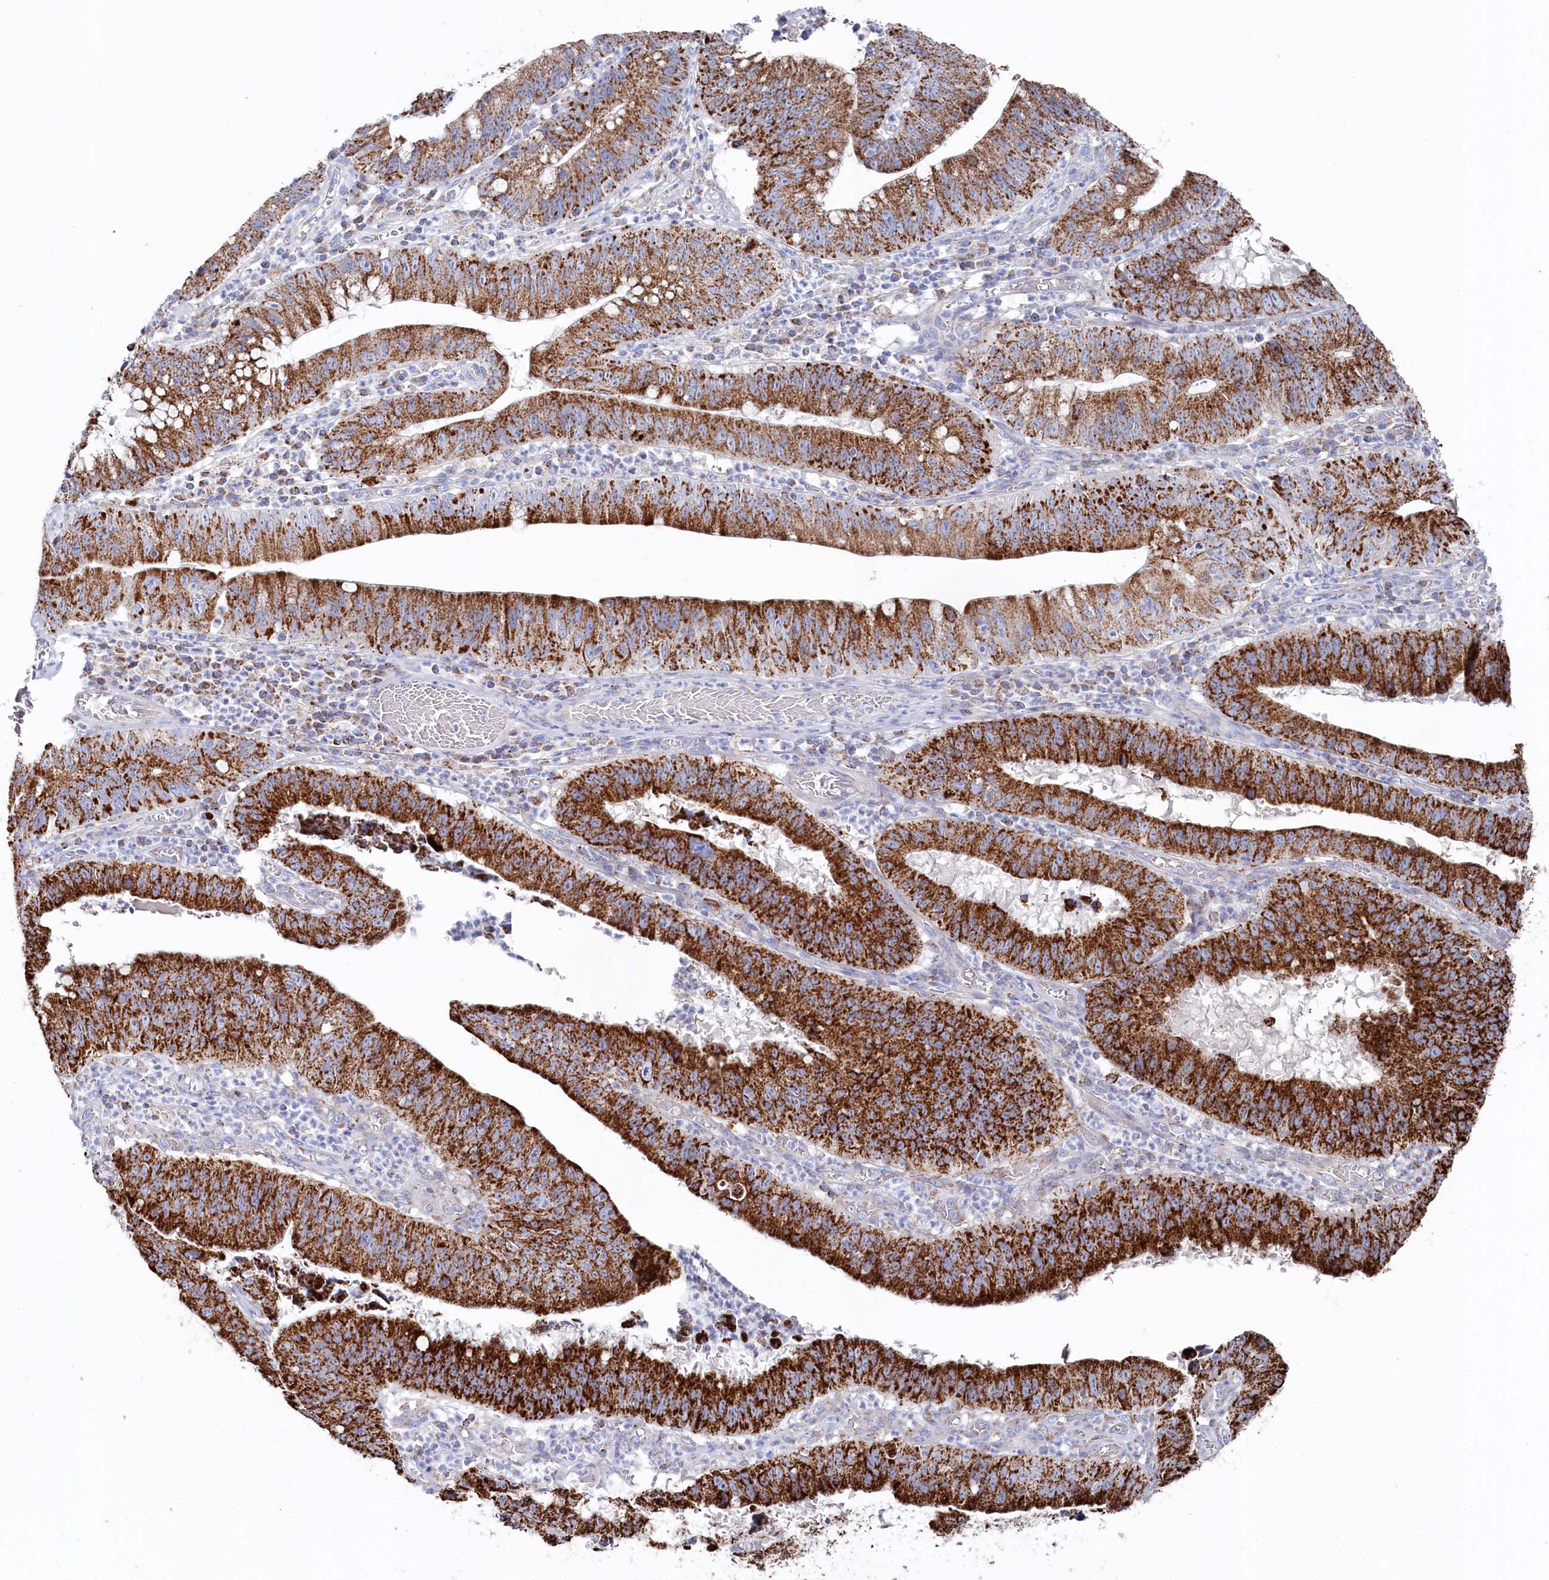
{"staining": {"intensity": "strong", "quantity": ">75%", "location": "cytoplasmic/membranous"}, "tissue": "stomach cancer", "cell_type": "Tumor cells", "image_type": "cancer", "snomed": [{"axis": "morphology", "description": "Adenocarcinoma, NOS"}, {"axis": "topography", "description": "Stomach"}], "caption": "Immunohistochemical staining of human adenocarcinoma (stomach) demonstrates strong cytoplasmic/membranous protein expression in approximately >75% of tumor cells.", "gene": "GLS2", "patient": {"sex": "male", "age": 59}}